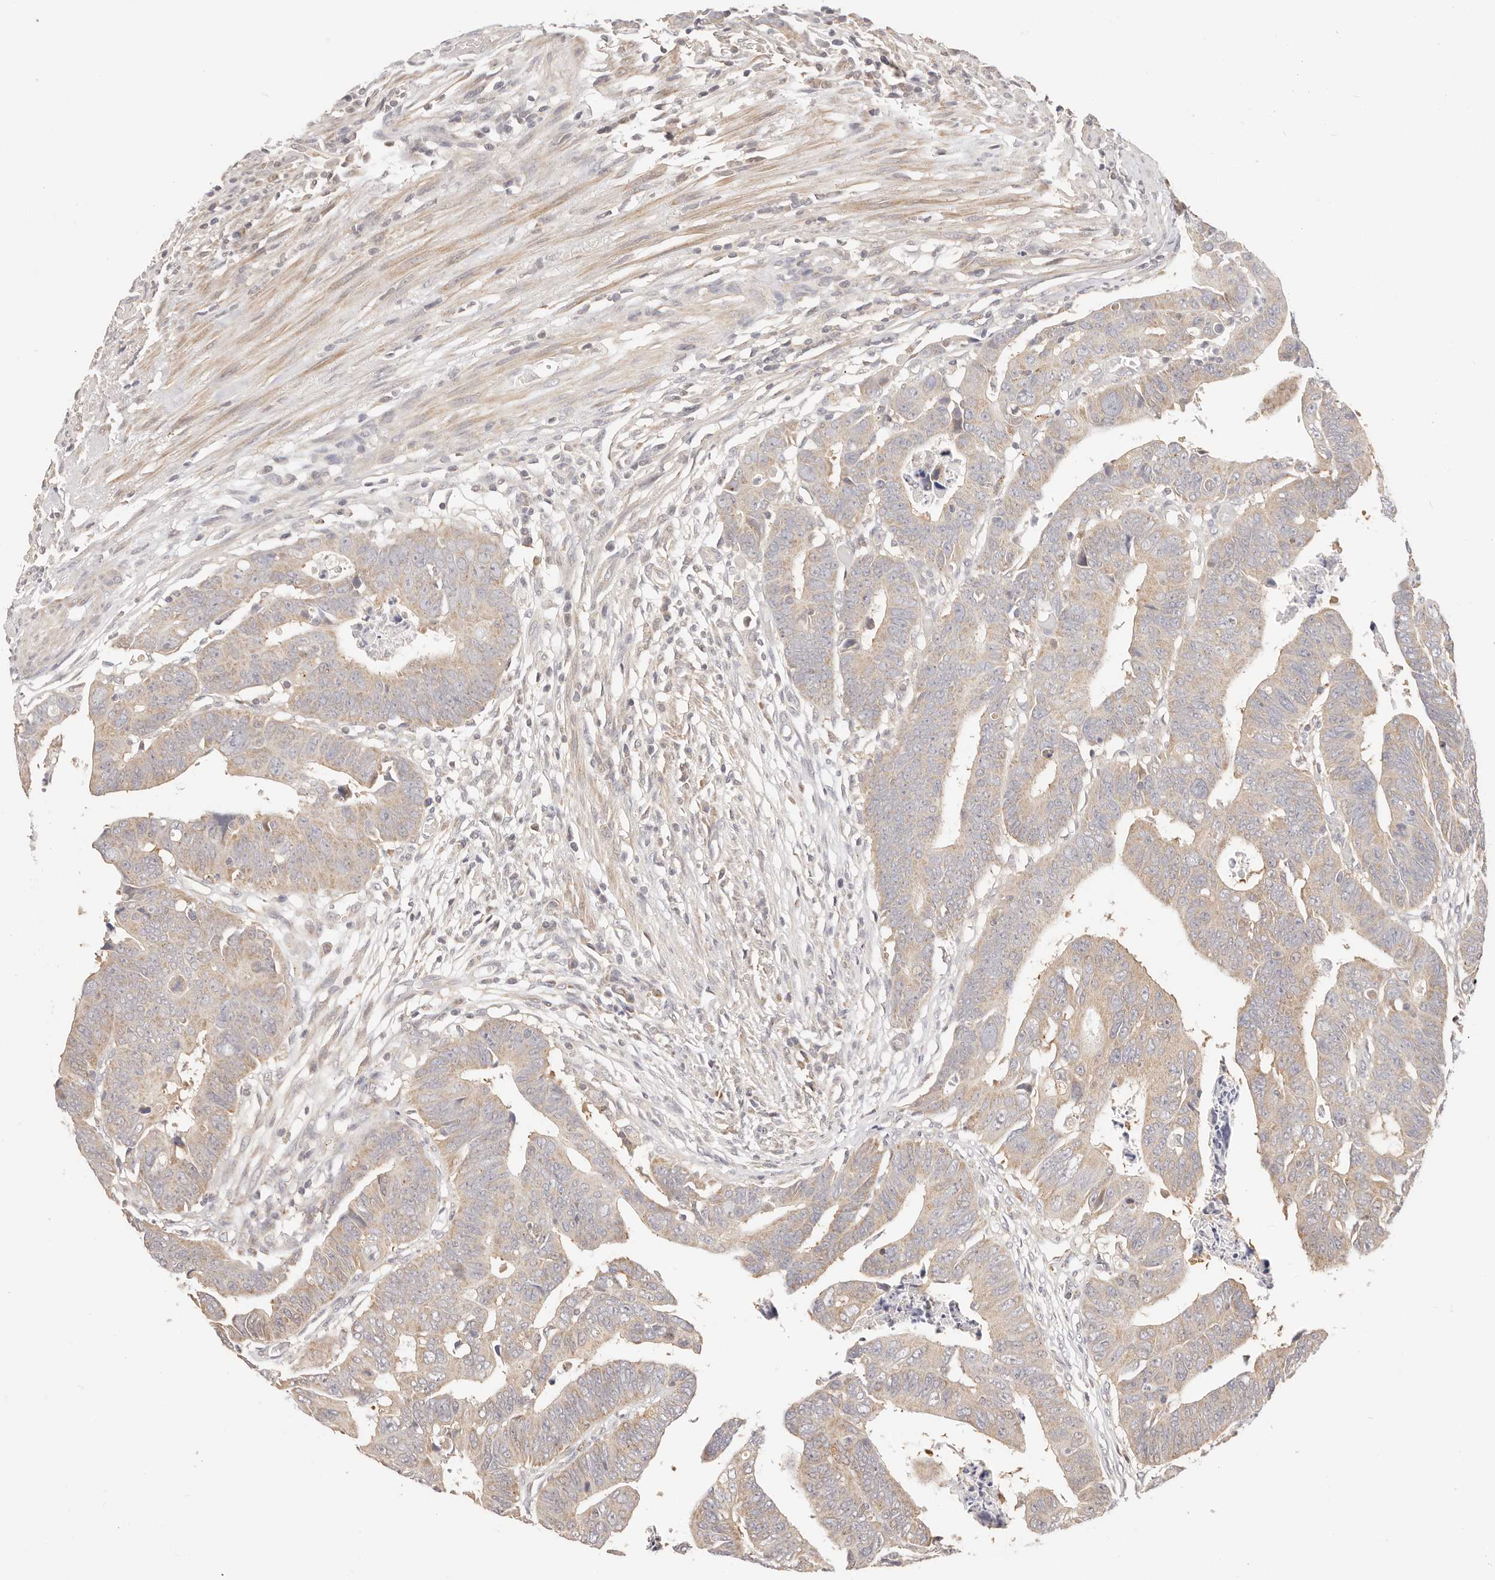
{"staining": {"intensity": "moderate", "quantity": ">75%", "location": "cytoplasmic/membranous"}, "tissue": "colorectal cancer", "cell_type": "Tumor cells", "image_type": "cancer", "snomed": [{"axis": "morphology", "description": "Adenocarcinoma, NOS"}, {"axis": "topography", "description": "Rectum"}], "caption": "Immunohistochemistry (IHC) of colorectal adenocarcinoma displays medium levels of moderate cytoplasmic/membranous positivity in about >75% of tumor cells.", "gene": "KCMF1", "patient": {"sex": "female", "age": 65}}